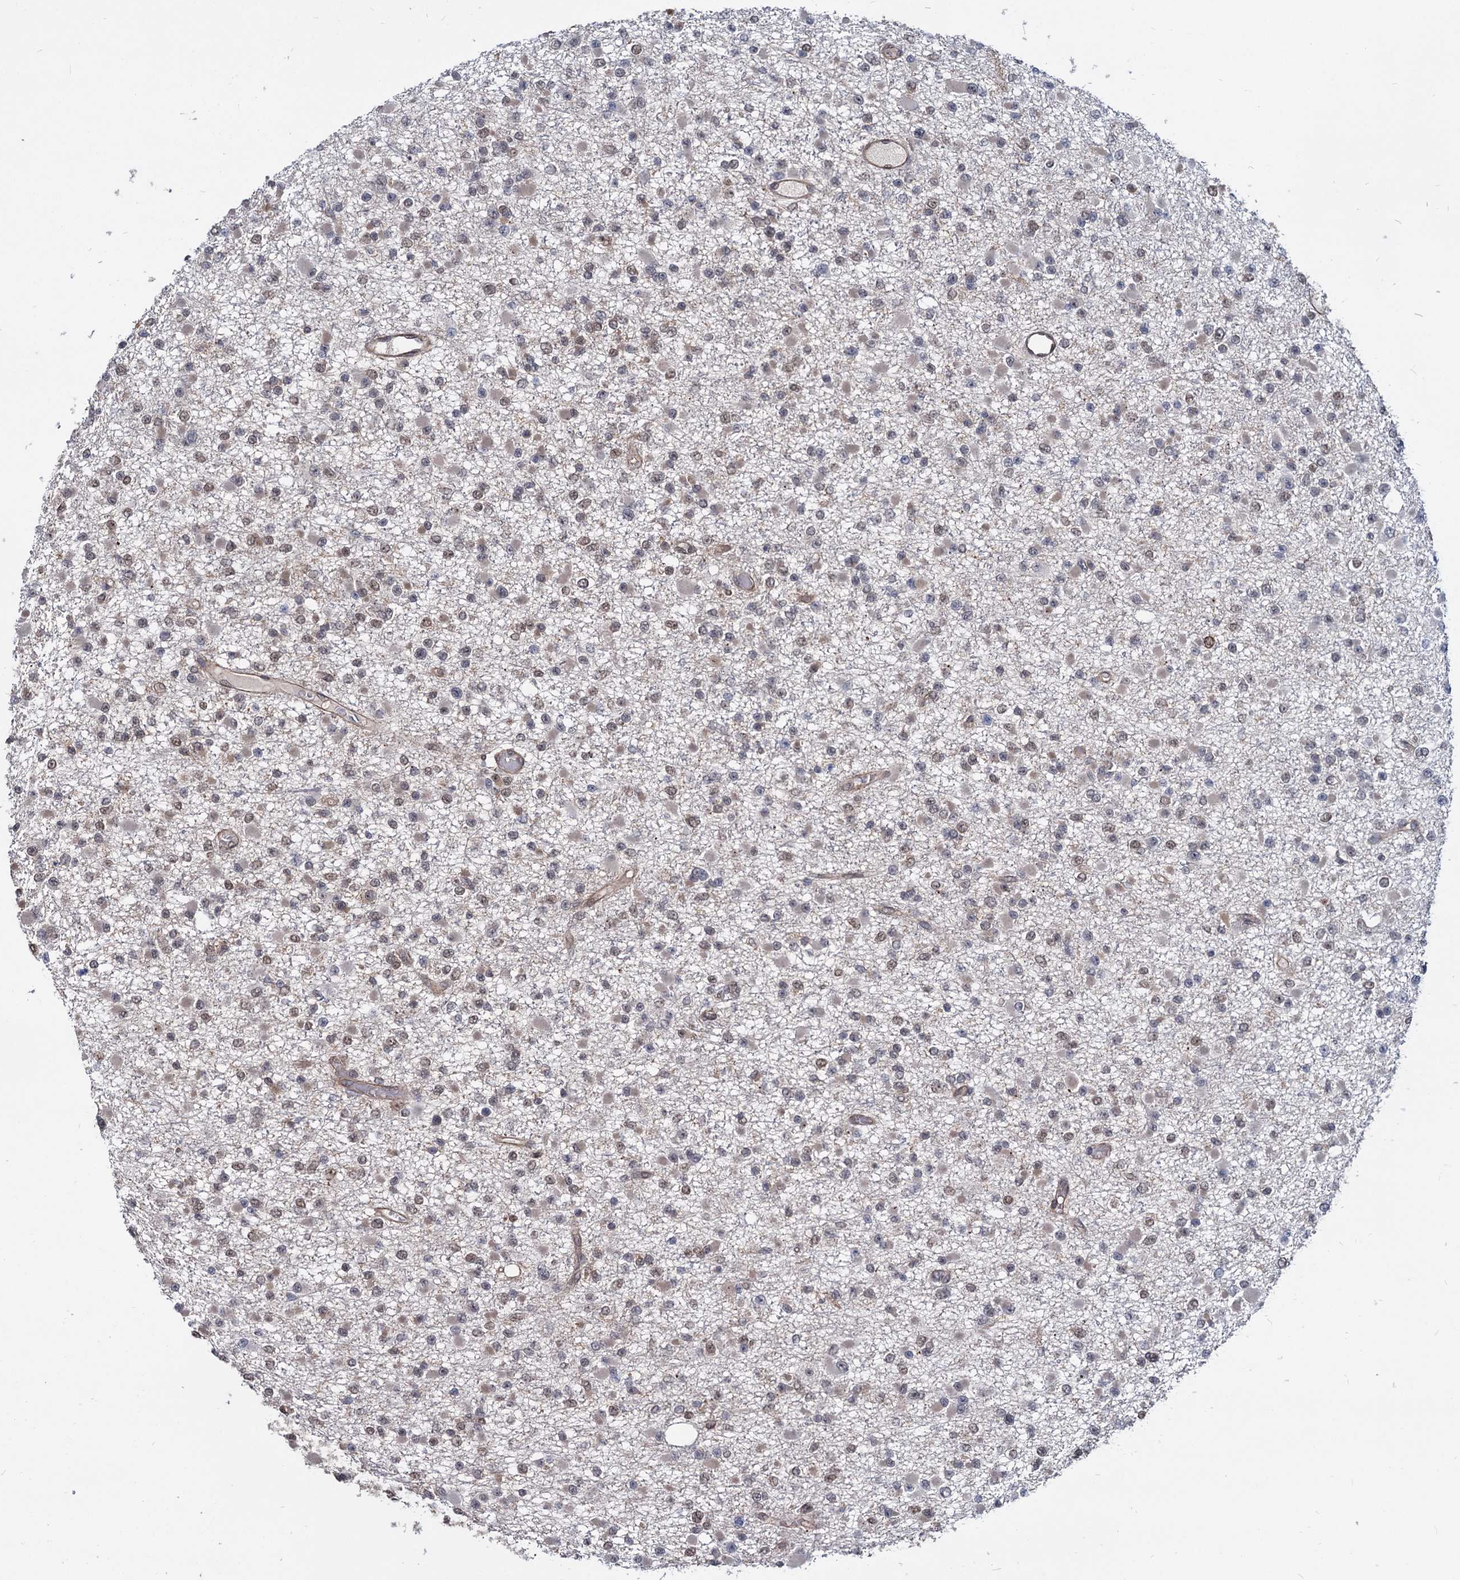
{"staining": {"intensity": "weak", "quantity": ">75%", "location": "nuclear"}, "tissue": "glioma", "cell_type": "Tumor cells", "image_type": "cancer", "snomed": [{"axis": "morphology", "description": "Glioma, malignant, Low grade"}, {"axis": "topography", "description": "Brain"}], "caption": "Immunohistochemical staining of low-grade glioma (malignant) demonstrates low levels of weak nuclear protein positivity in approximately >75% of tumor cells.", "gene": "UBLCP1", "patient": {"sex": "female", "age": 22}}